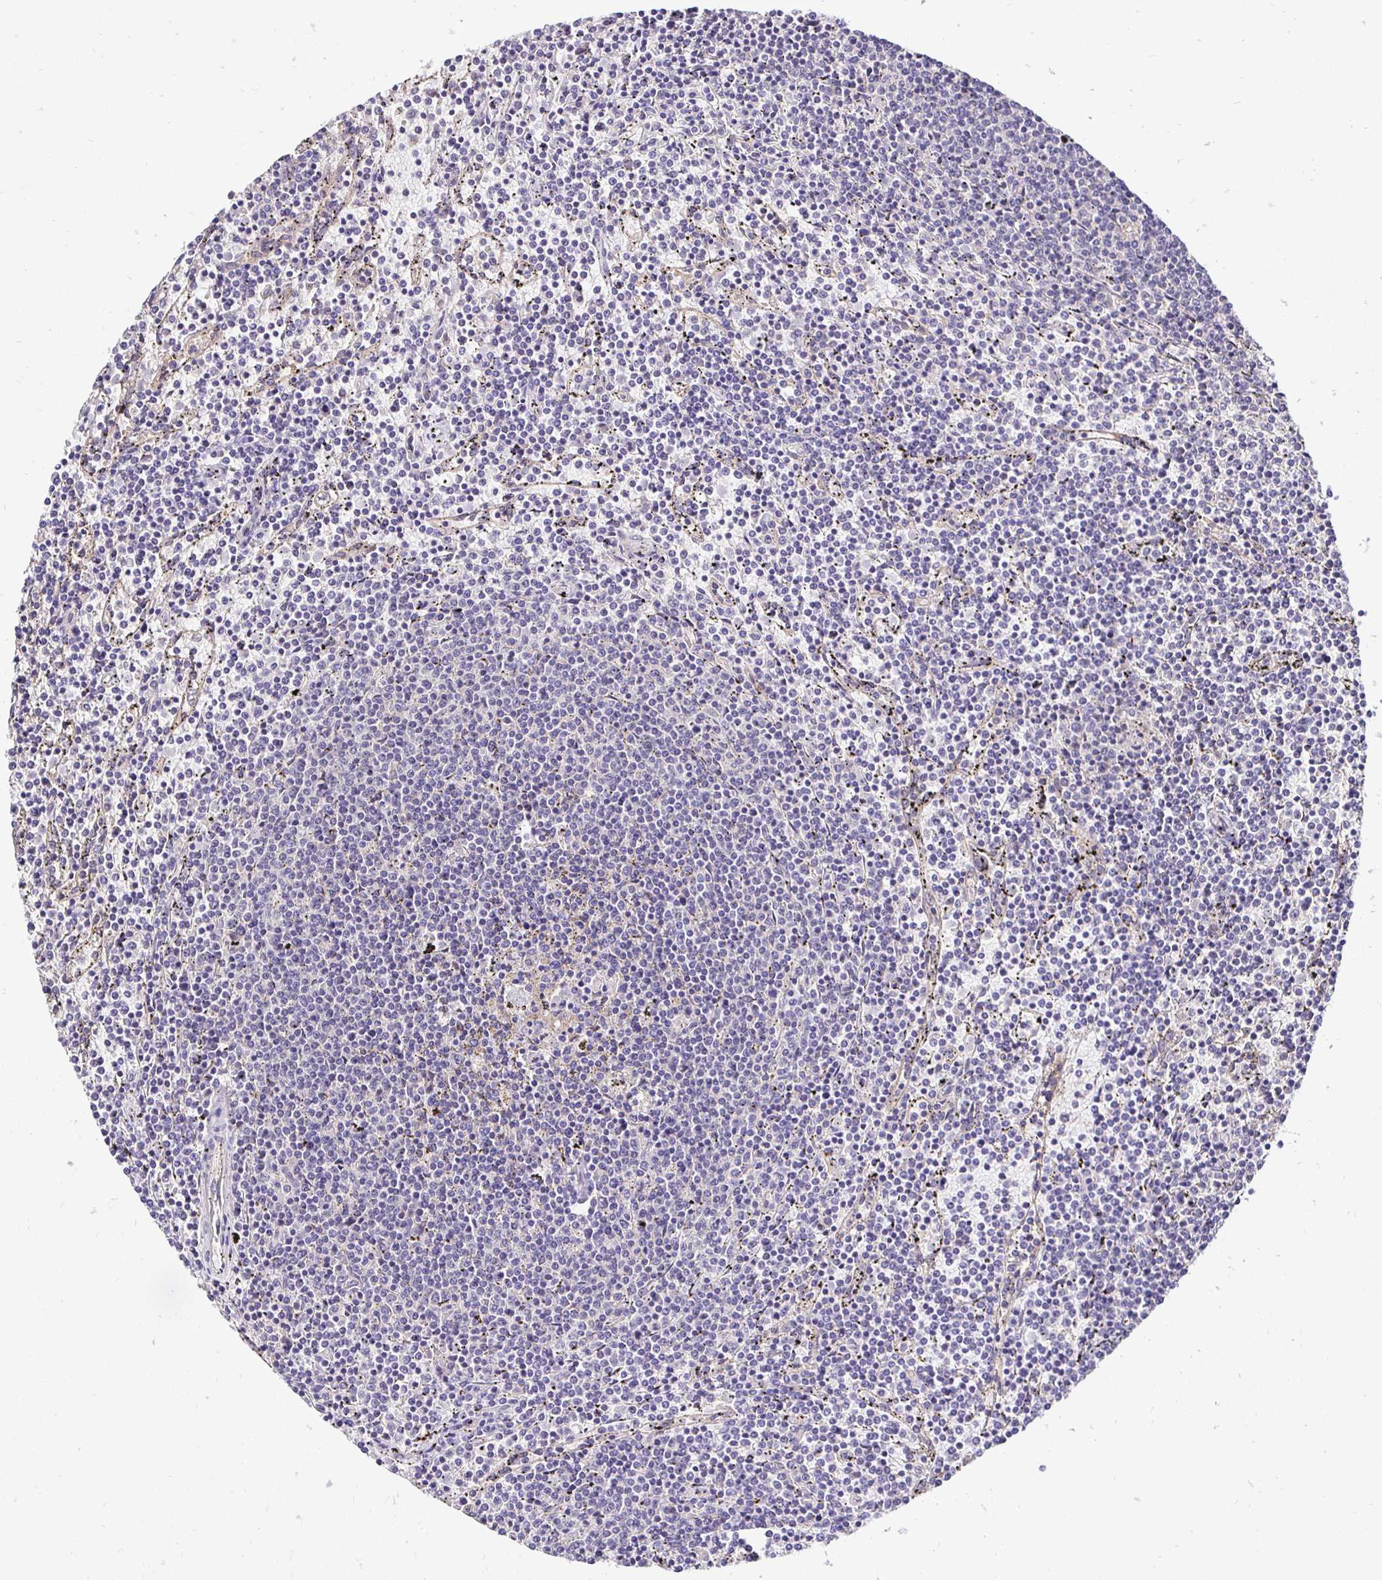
{"staining": {"intensity": "negative", "quantity": "none", "location": "none"}, "tissue": "lymphoma", "cell_type": "Tumor cells", "image_type": "cancer", "snomed": [{"axis": "morphology", "description": "Malignant lymphoma, non-Hodgkin's type, Low grade"}, {"axis": "topography", "description": "Spleen"}], "caption": "A high-resolution image shows immunohistochemistry staining of lymphoma, which shows no significant expression in tumor cells.", "gene": "SLC9A1", "patient": {"sex": "female", "age": 50}}